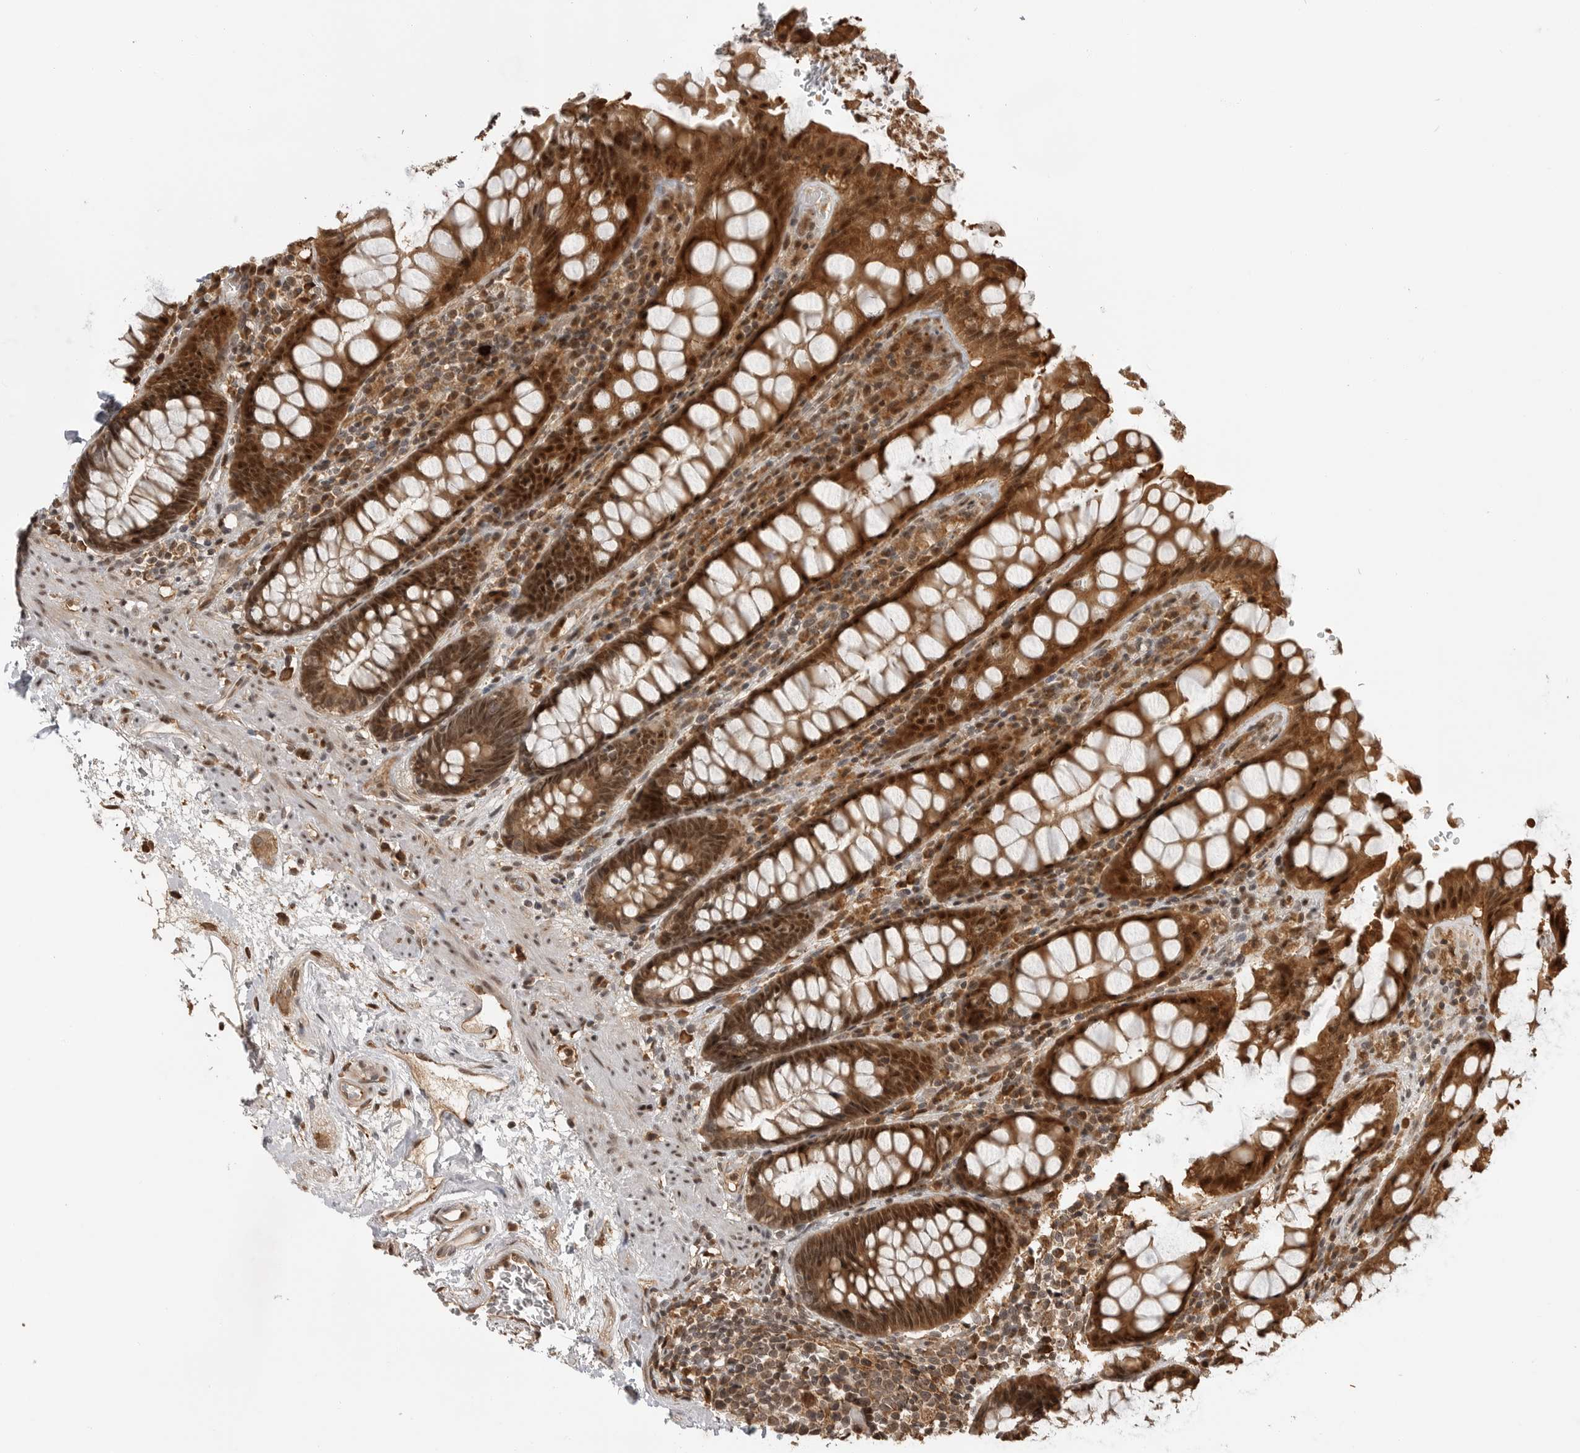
{"staining": {"intensity": "strong", "quantity": ">75%", "location": "cytoplasmic/membranous,nuclear"}, "tissue": "rectum", "cell_type": "Glandular cells", "image_type": "normal", "snomed": [{"axis": "morphology", "description": "Normal tissue, NOS"}, {"axis": "topography", "description": "Rectum"}], "caption": "High-magnification brightfield microscopy of unremarkable rectum stained with DAB (brown) and counterstained with hematoxylin (blue). glandular cells exhibit strong cytoplasmic/membranous,nuclear staining is seen in about>75% of cells.", "gene": "BMP2K", "patient": {"sex": "male", "age": 64}}